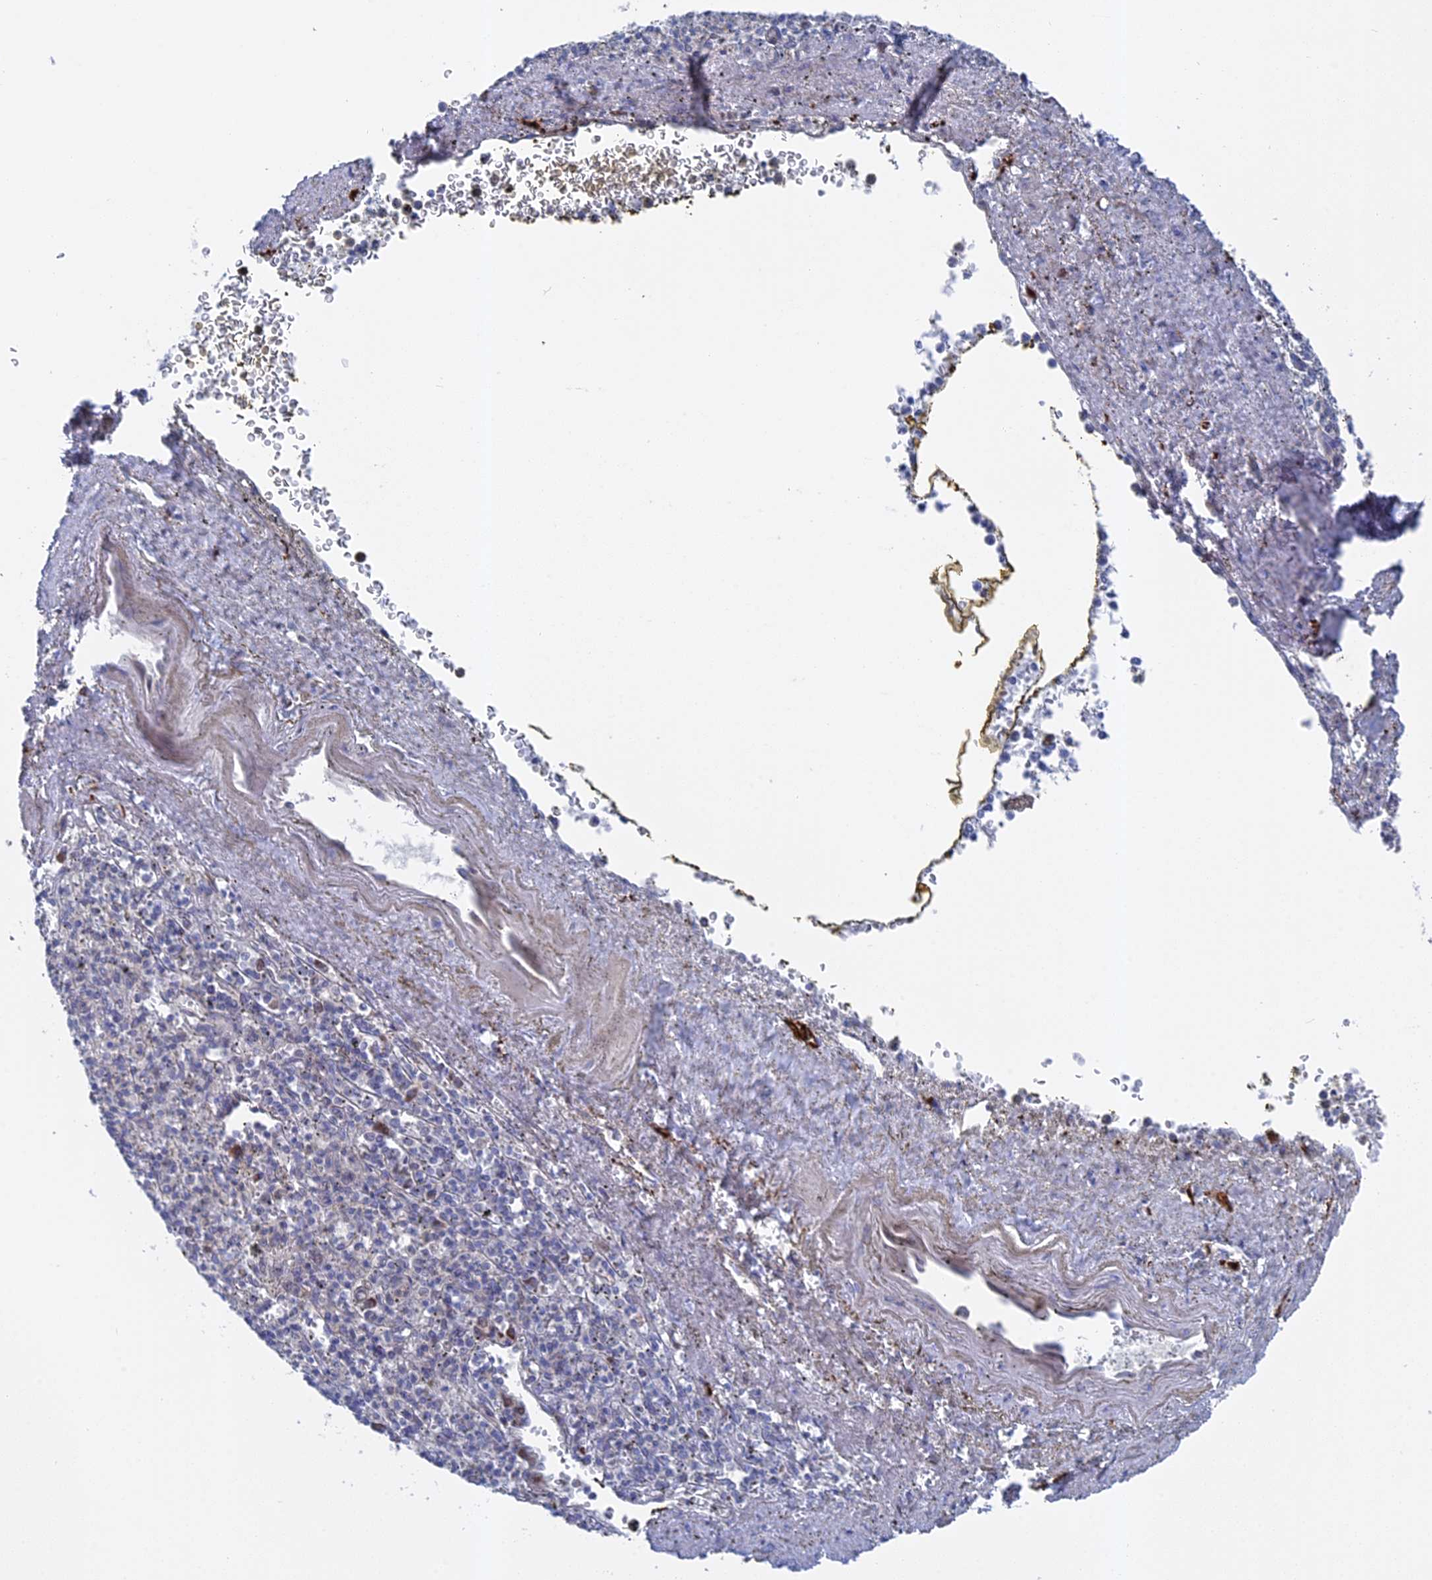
{"staining": {"intensity": "negative", "quantity": "none", "location": "none"}, "tissue": "spleen", "cell_type": "Cells in red pulp", "image_type": "normal", "snomed": [{"axis": "morphology", "description": "Normal tissue, NOS"}, {"axis": "topography", "description": "Spleen"}], "caption": "This is a photomicrograph of immunohistochemistry (IHC) staining of normal spleen, which shows no expression in cells in red pulp.", "gene": "TMEM161A", "patient": {"sex": "male", "age": 72}}